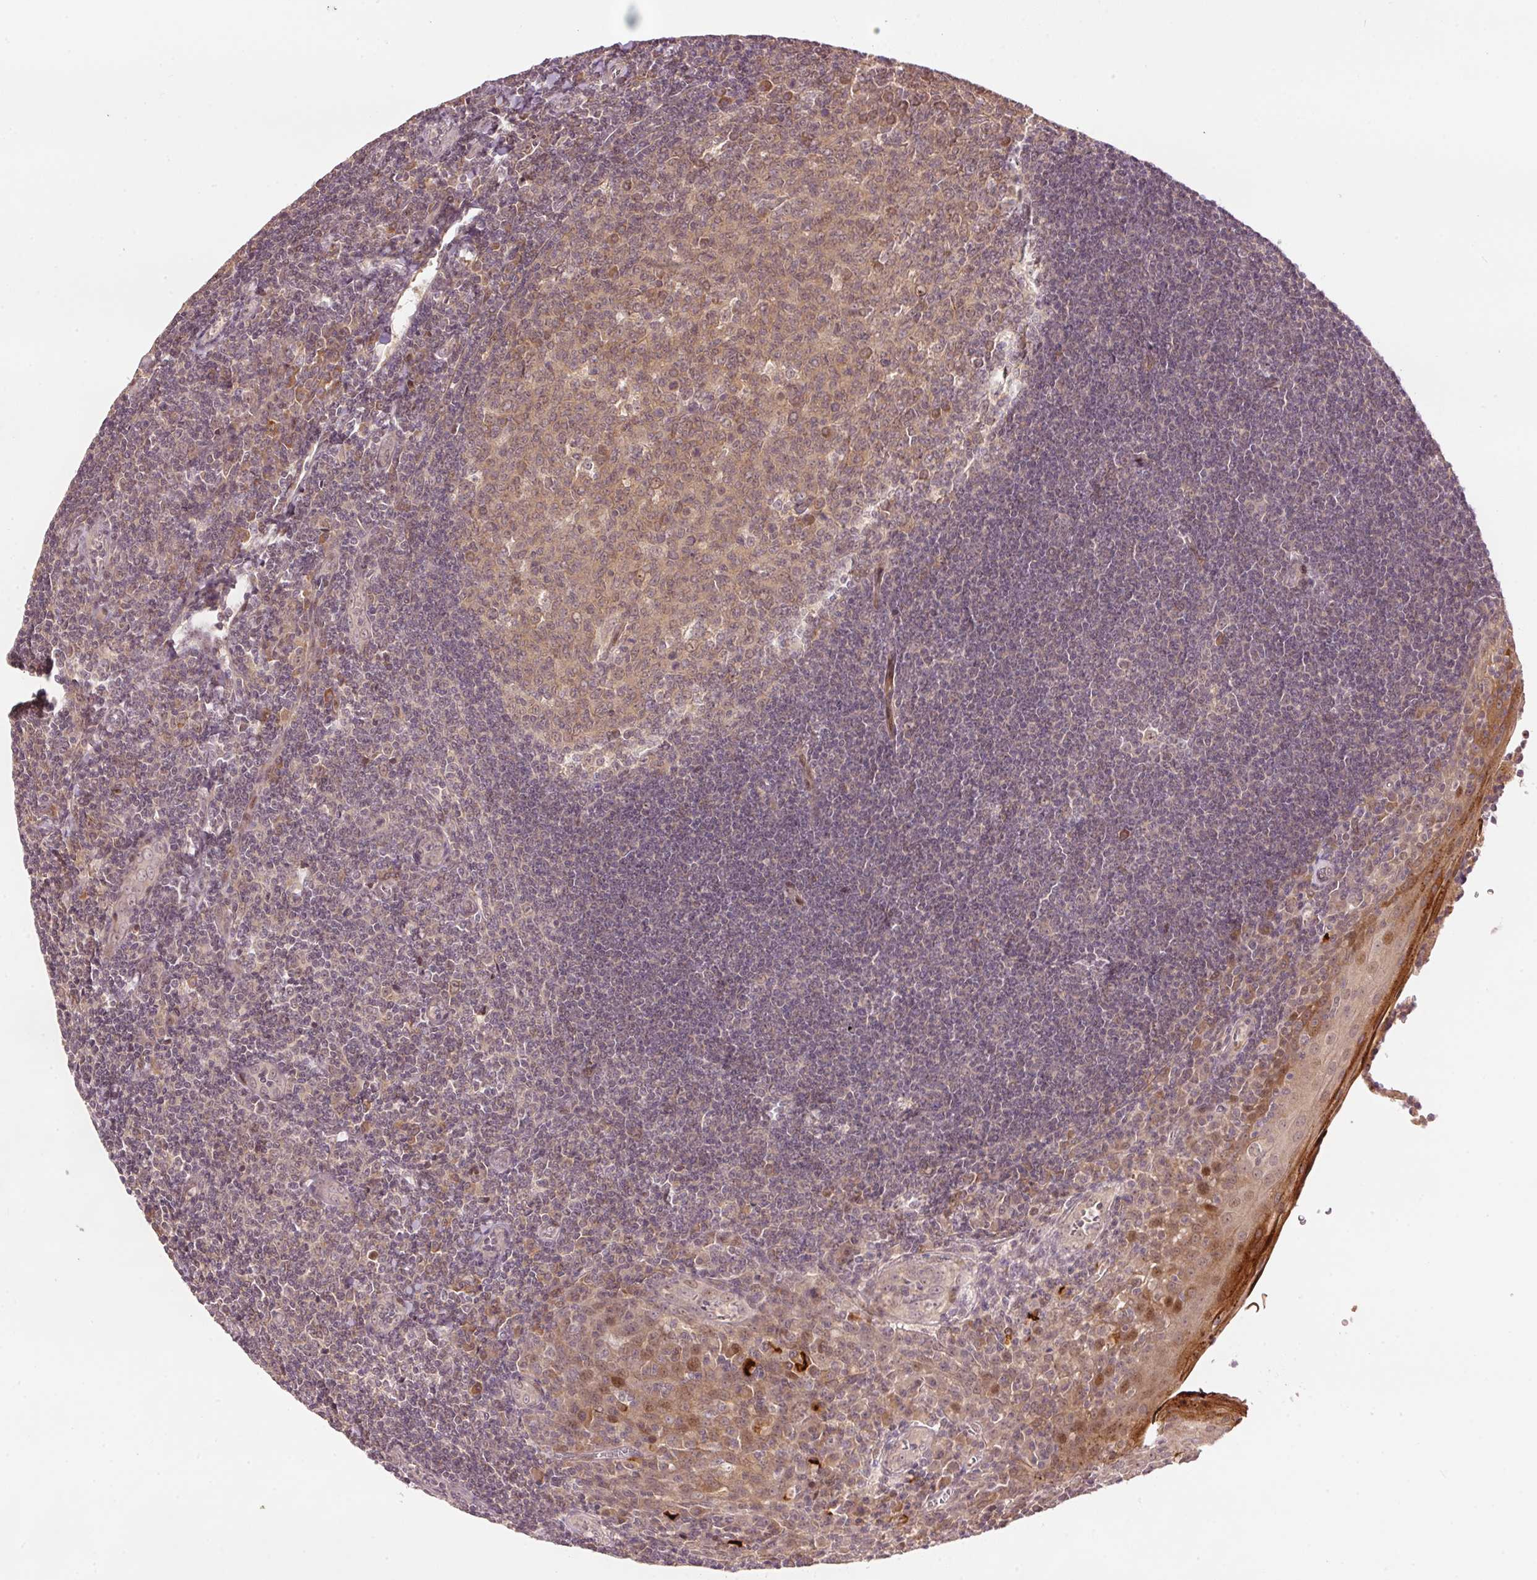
{"staining": {"intensity": "weak", "quantity": "<25%", "location": "cytoplasmic/membranous"}, "tissue": "tonsil", "cell_type": "Germinal center cells", "image_type": "normal", "snomed": [{"axis": "morphology", "description": "Normal tissue, NOS"}, {"axis": "topography", "description": "Tonsil"}], "caption": "DAB immunohistochemical staining of normal tonsil demonstrates no significant expression in germinal center cells. (DAB immunohistochemistry (IHC) with hematoxylin counter stain).", "gene": "PCDHB1", "patient": {"sex": "male", "age": 27}}